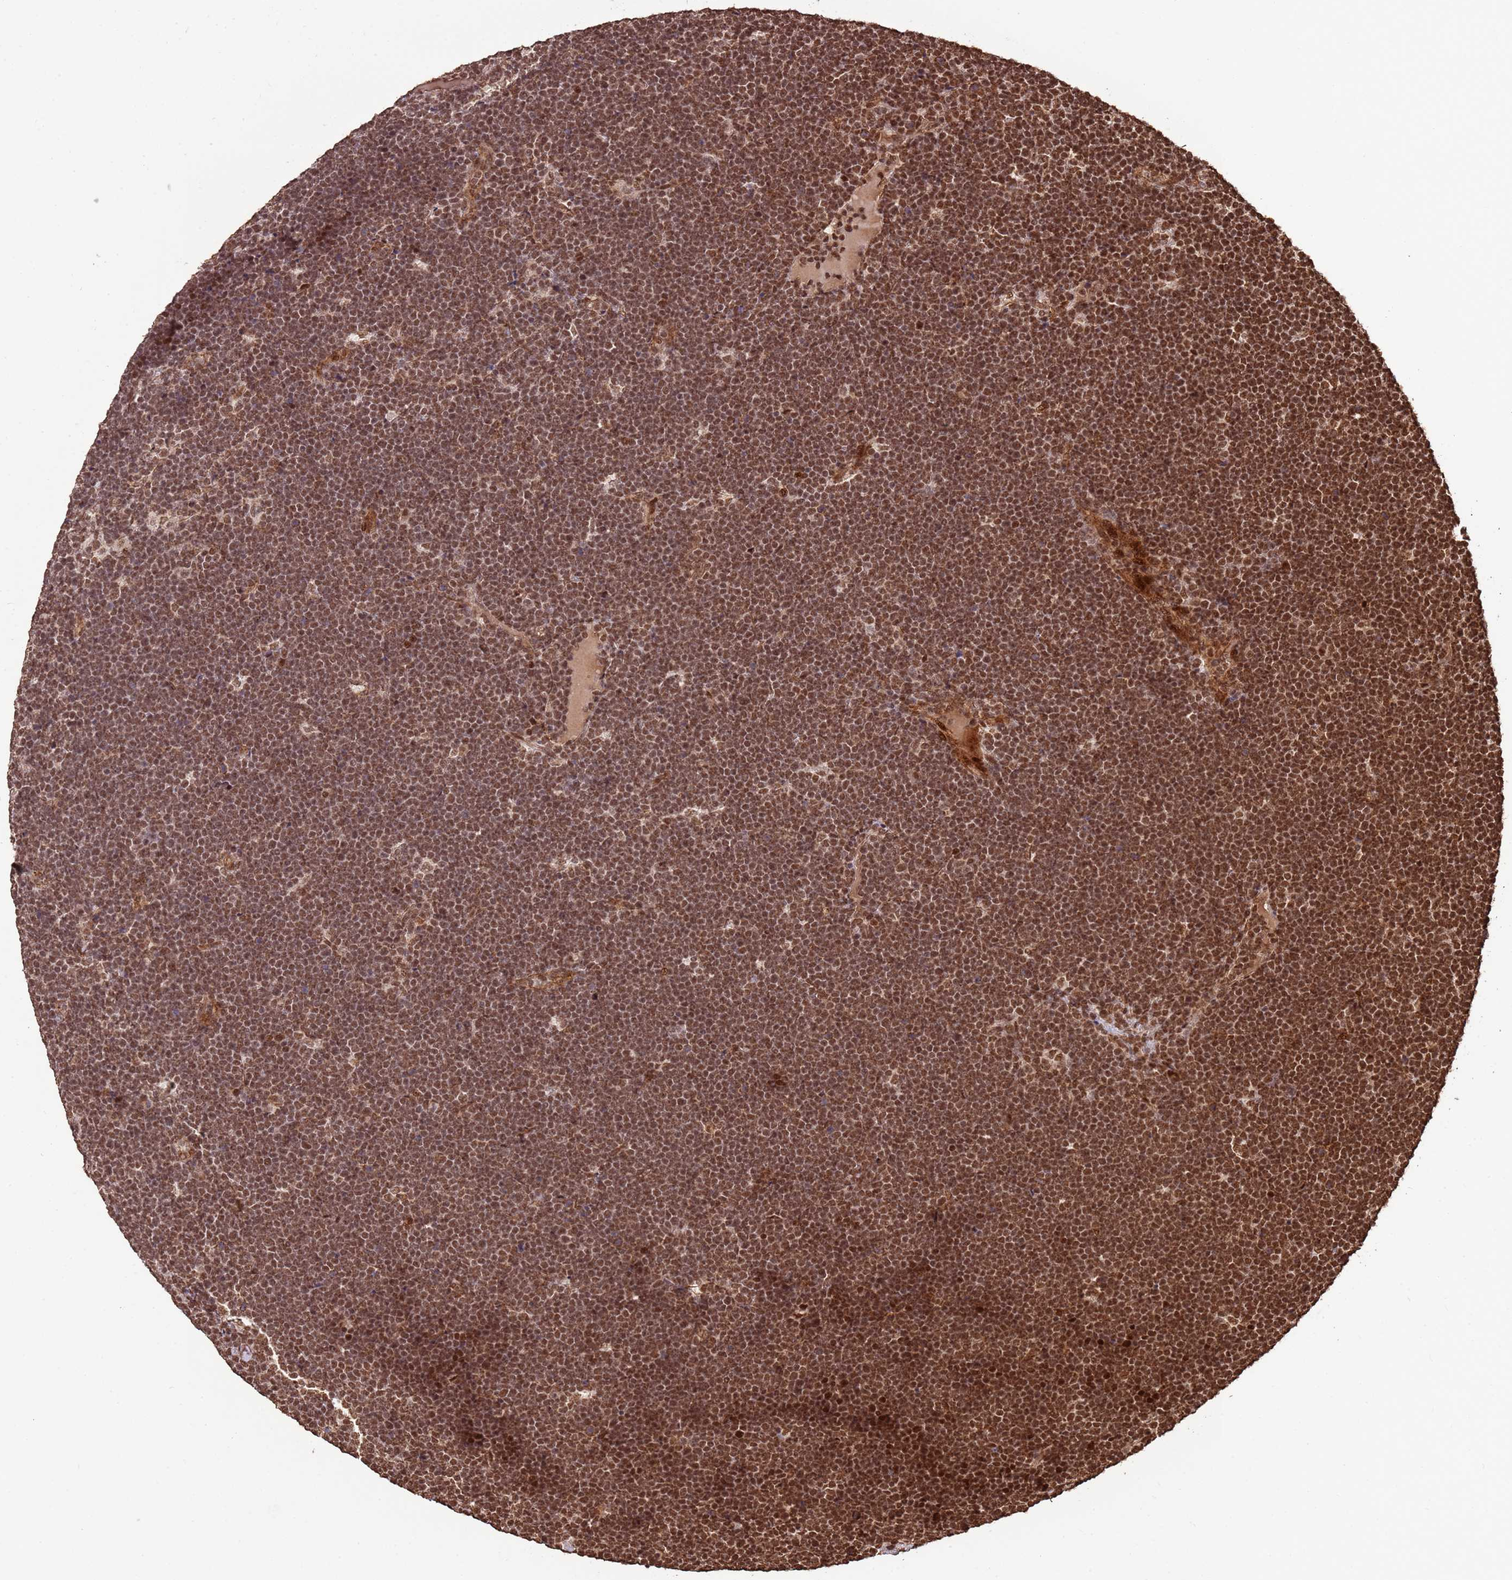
{"staining": {"intensity": "moderate", "quantity": ">75%", "location": "nuclear"}, "tissue": "lymphoma", "cell_type": "Tumor cells", "image_type": "cancer", "snomed": [{"axis": "morphology", "description": "Malignant lymphoma, non-Hodgkin's type, High grade"}, {"axis": "topography", "description": "Lymph node"}], "caption": "The micrograph shows immunohistochemical staining of high-grade malignant lymphoma, non-Hodgkin's type. There is moderate nuclear staining is appreciated in about >75% of tumor cells. The protein of interest is stained brown, and the nuclei are stained in blue (DAB (3,3'-diaminobenzidine) IHC with brightfield microscopy, high magnification).", "gene": "ZBTB12", "patient": {"sex": "male", "age": 13}}